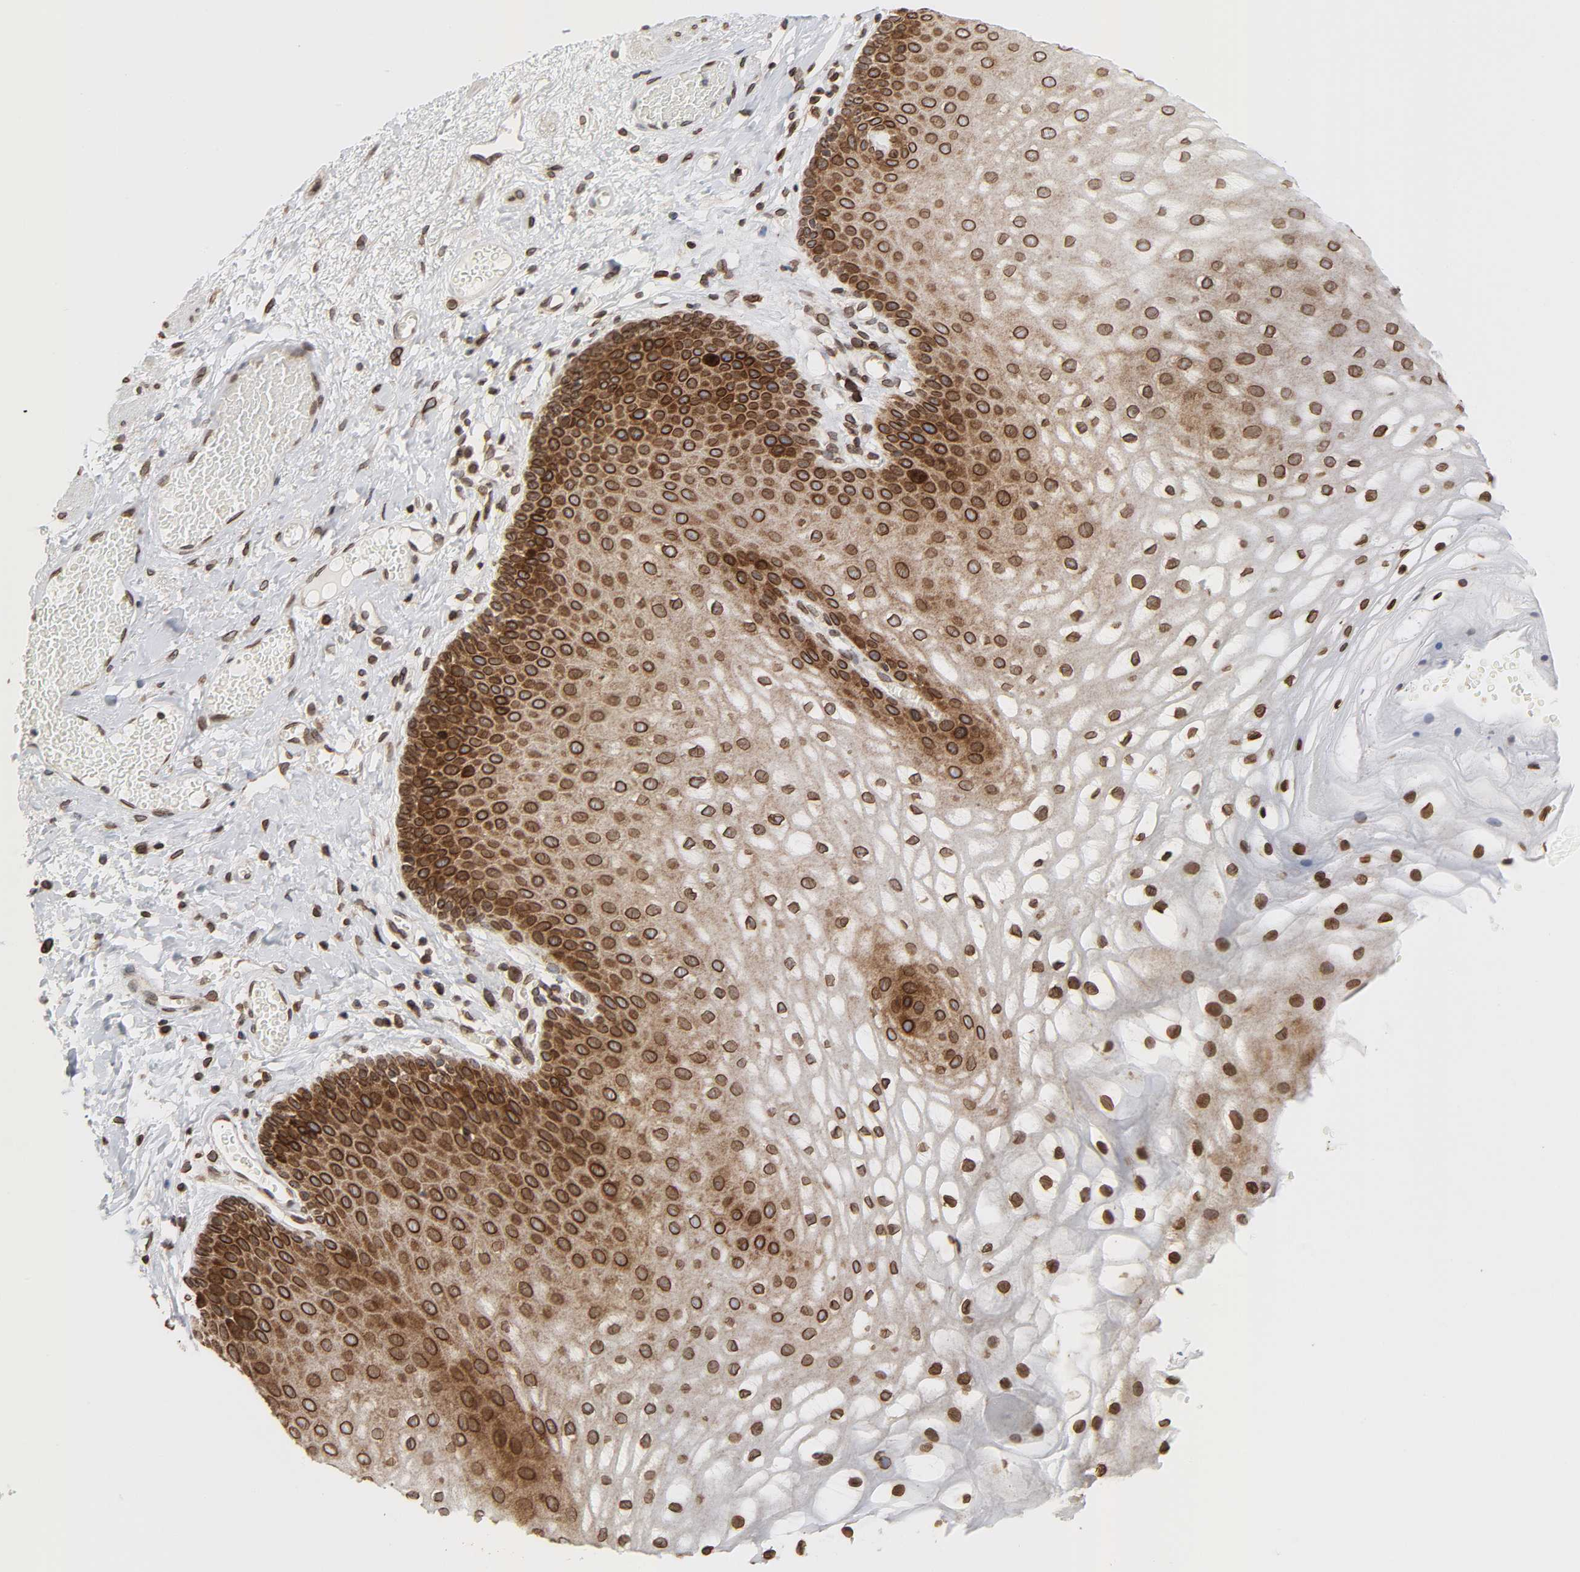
{"staining": {"intensity": "strong", "quantity": ">75%", "location": "cytoplasmic/membranous,nuclear"}, "tissue": "skin", "cell_type": "Epidermal cells", "image_type": "normal", "snomed": [{"axis": "morphology", "description": "Normal tissue, NOS"}, {"axis": "morphology", "description": "Hemorrhoids"}, {"axis": "morphology", "description": "Inflammation, NOS"}, {"axis": "topography", "description": "Anal"}], "caption": "This is a histology image of immunohistochemistry staining of benign skin, which shows strong expression in the cytoplasmic/membranous,nuclear of epidermal cells.", "gene": "RANGAP1", "patient": {"sex": "male", "age": 60}}